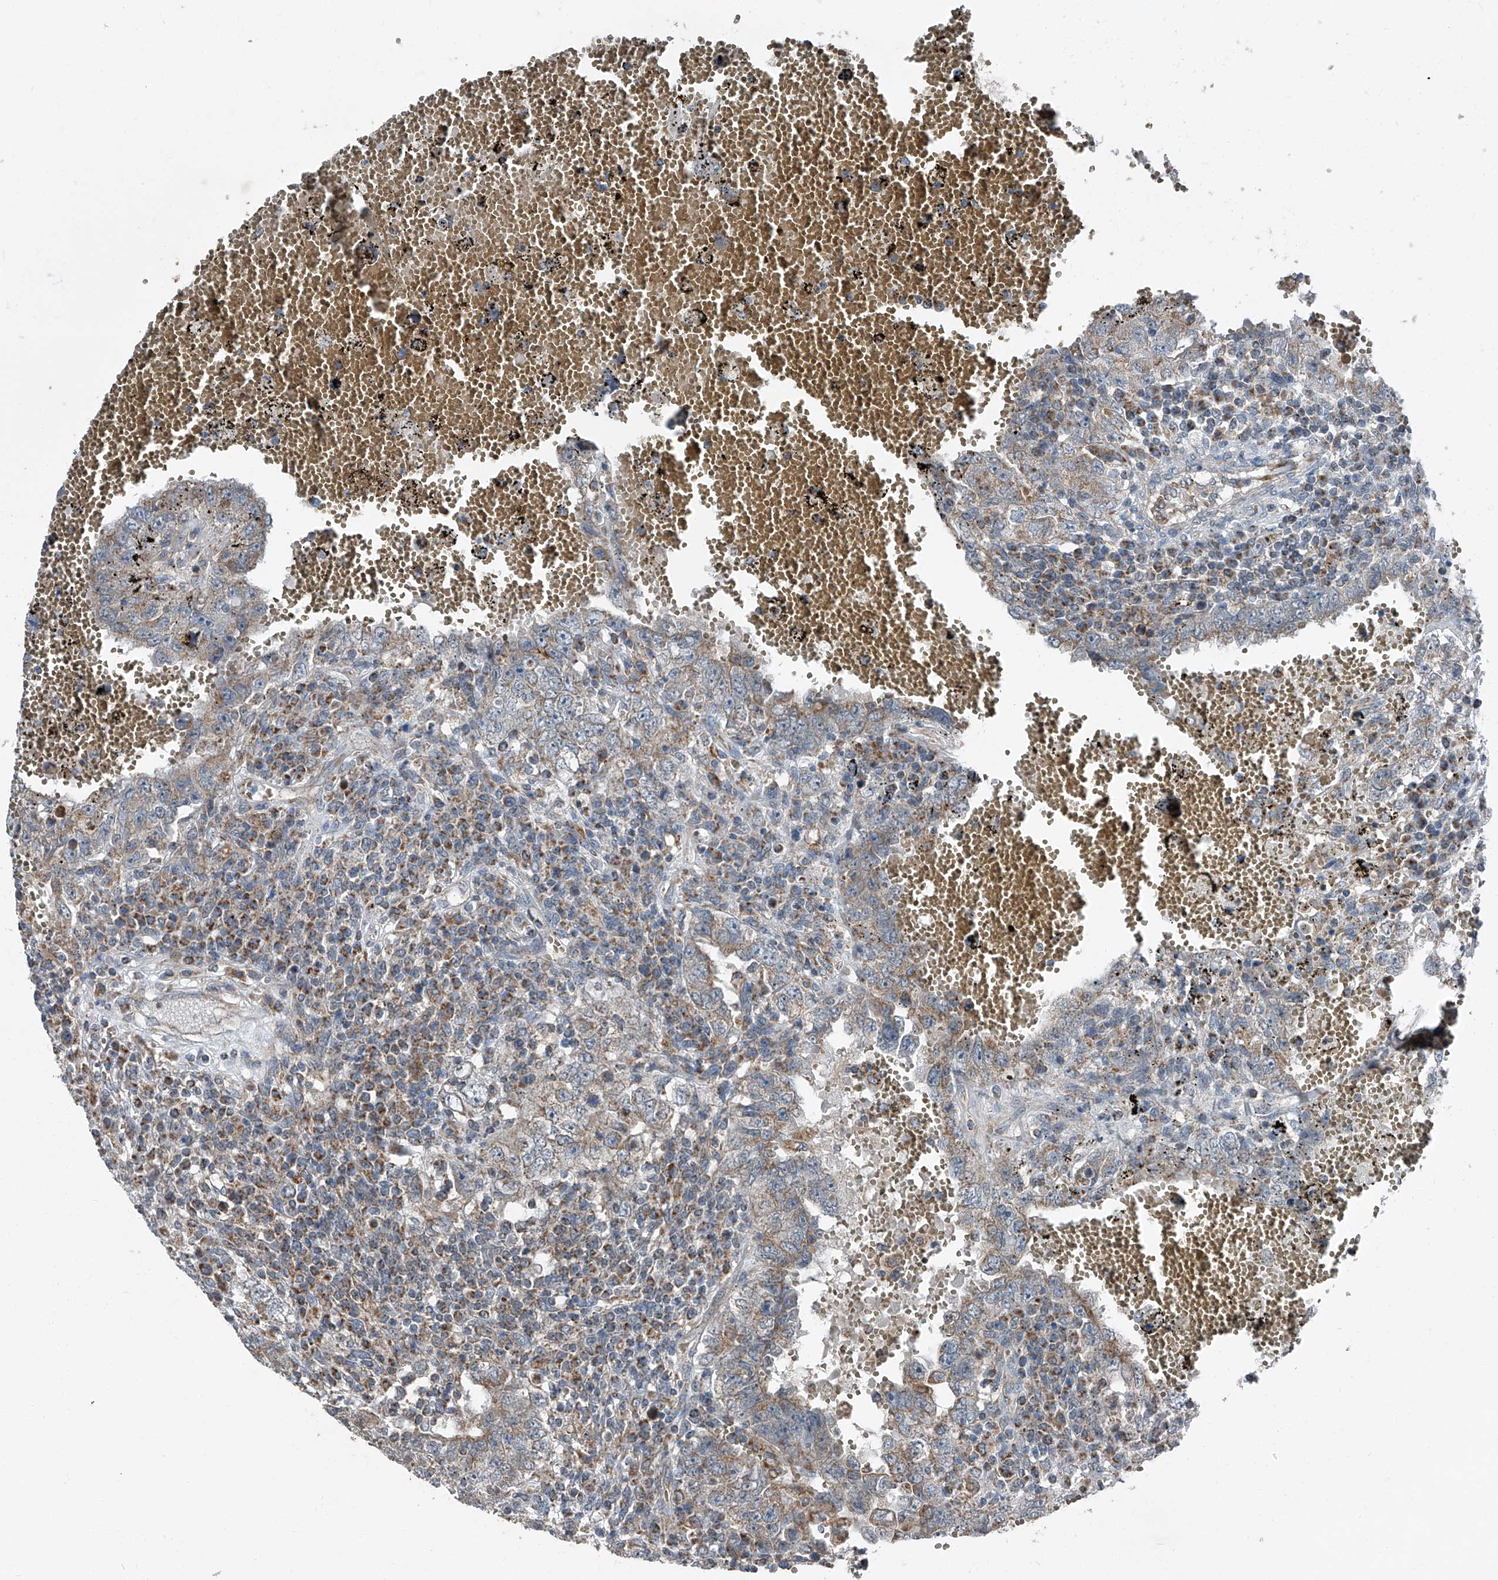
{"staining": {"intensity": "weak", "quantity": ">75%", "location": "cytoplasmic/membranous"}, "tissue": "testis cancer", "cell_type": "Tumor cells", "image_type": "cancer", "snomed": [{"axis": "morphology", "description": "Carcinoma, Embryonal, NOS"}, {"axis": "topography", "description": "Testis"}], "caption": "The immunohistochemical stain labels weak cytoplasmic/membranous staining in tumor cells of testis cancer (embryonal carcinoma) tissue.", "gene": "CHRNA7", "patient": {"sex": "male", "age": 26}}